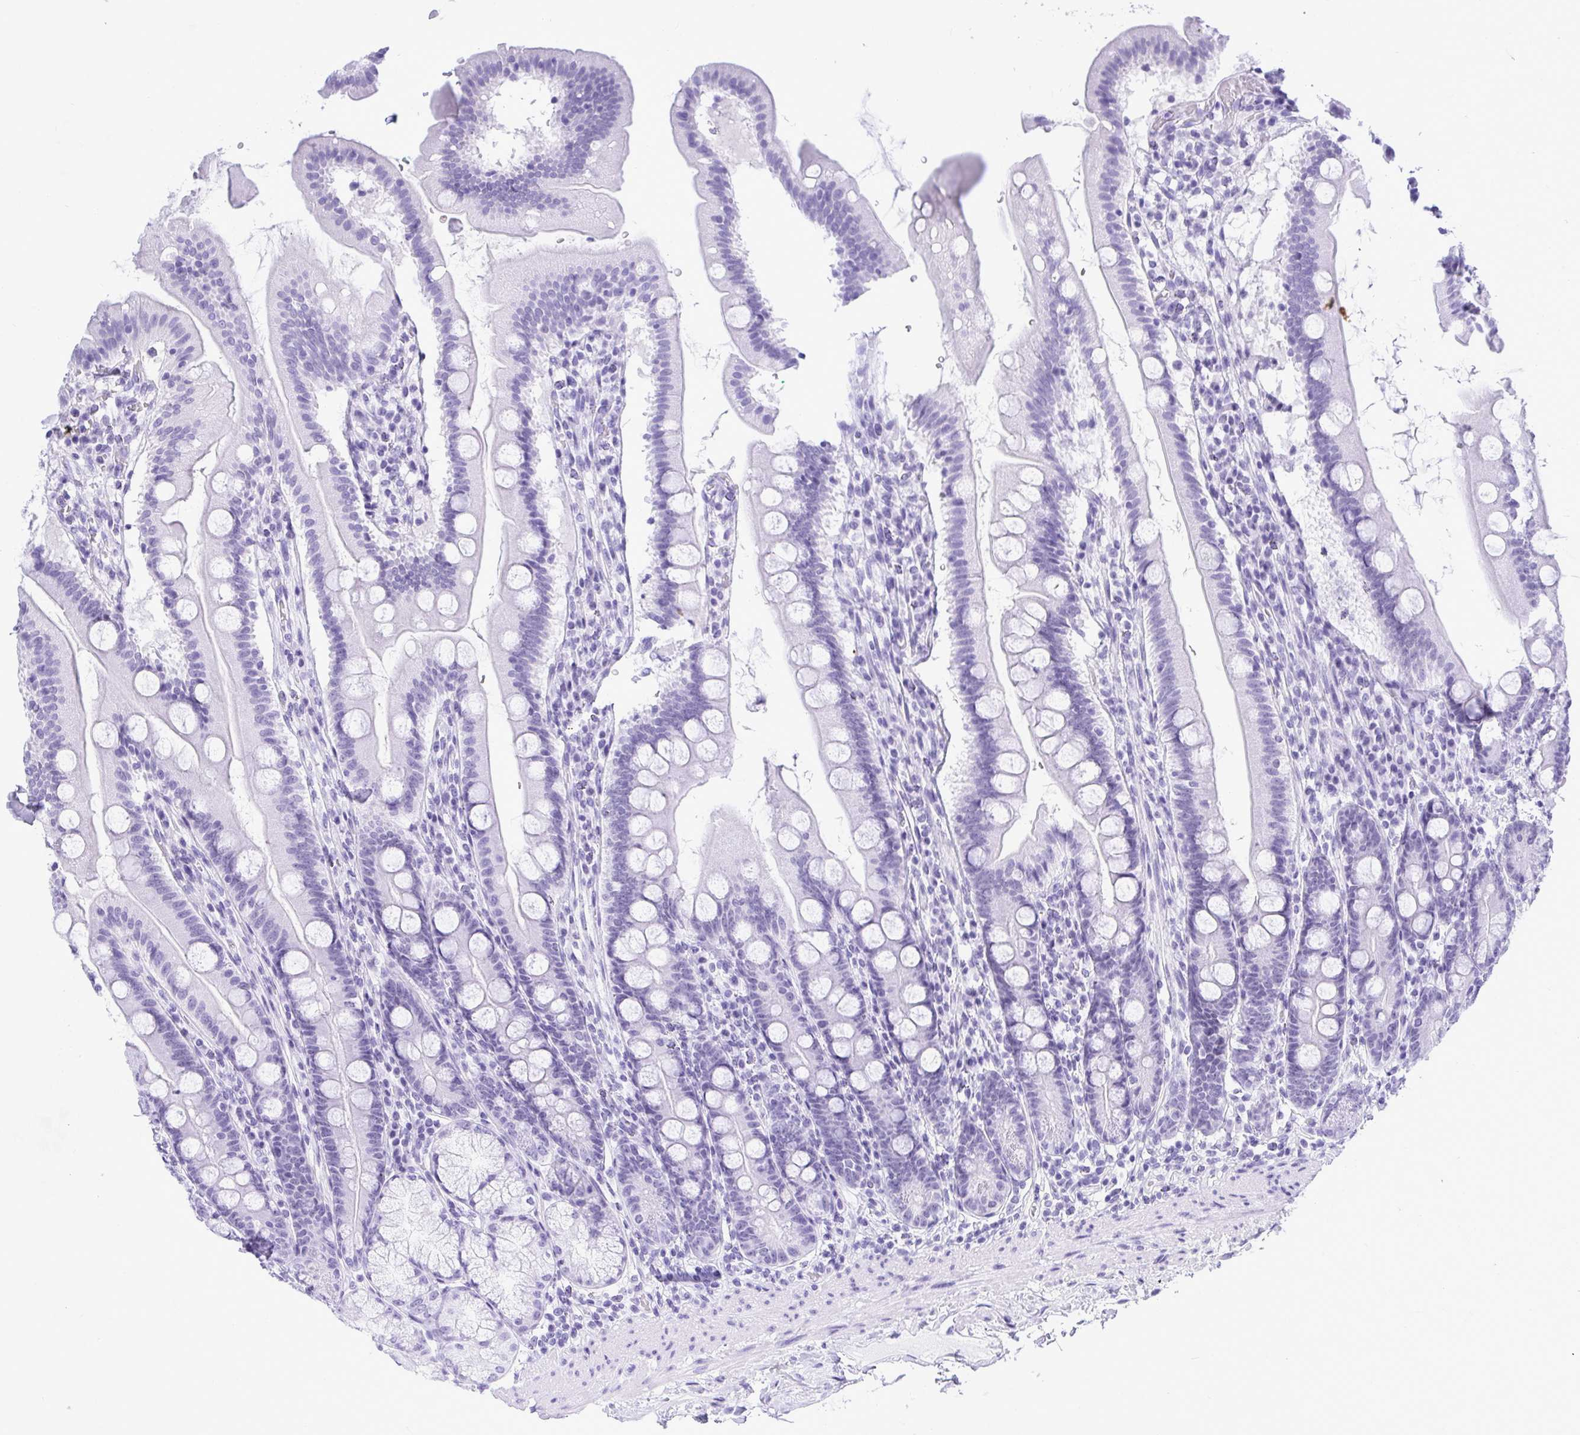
{"staining": {"intensity": "negative", "quantity": "none", "location": "none"}, "tissue": "duodenum", "cell_type": "Glandular cells", "image_type": "normal", "snomed": [{"axis": "morphology", "description": "Normal tissue, NOS"}, {"axis": "topography", "description": "Duodenum"}], "caption": "IHC of benign duodenum demonstrates no positivity in glandular cells. (DAB (3,3'-diaminobenzidine) IHC visualized using brightfield microscopy, high magnification).", "gene": "THOP1", "patient": {"sex": "female", "age": 67}}